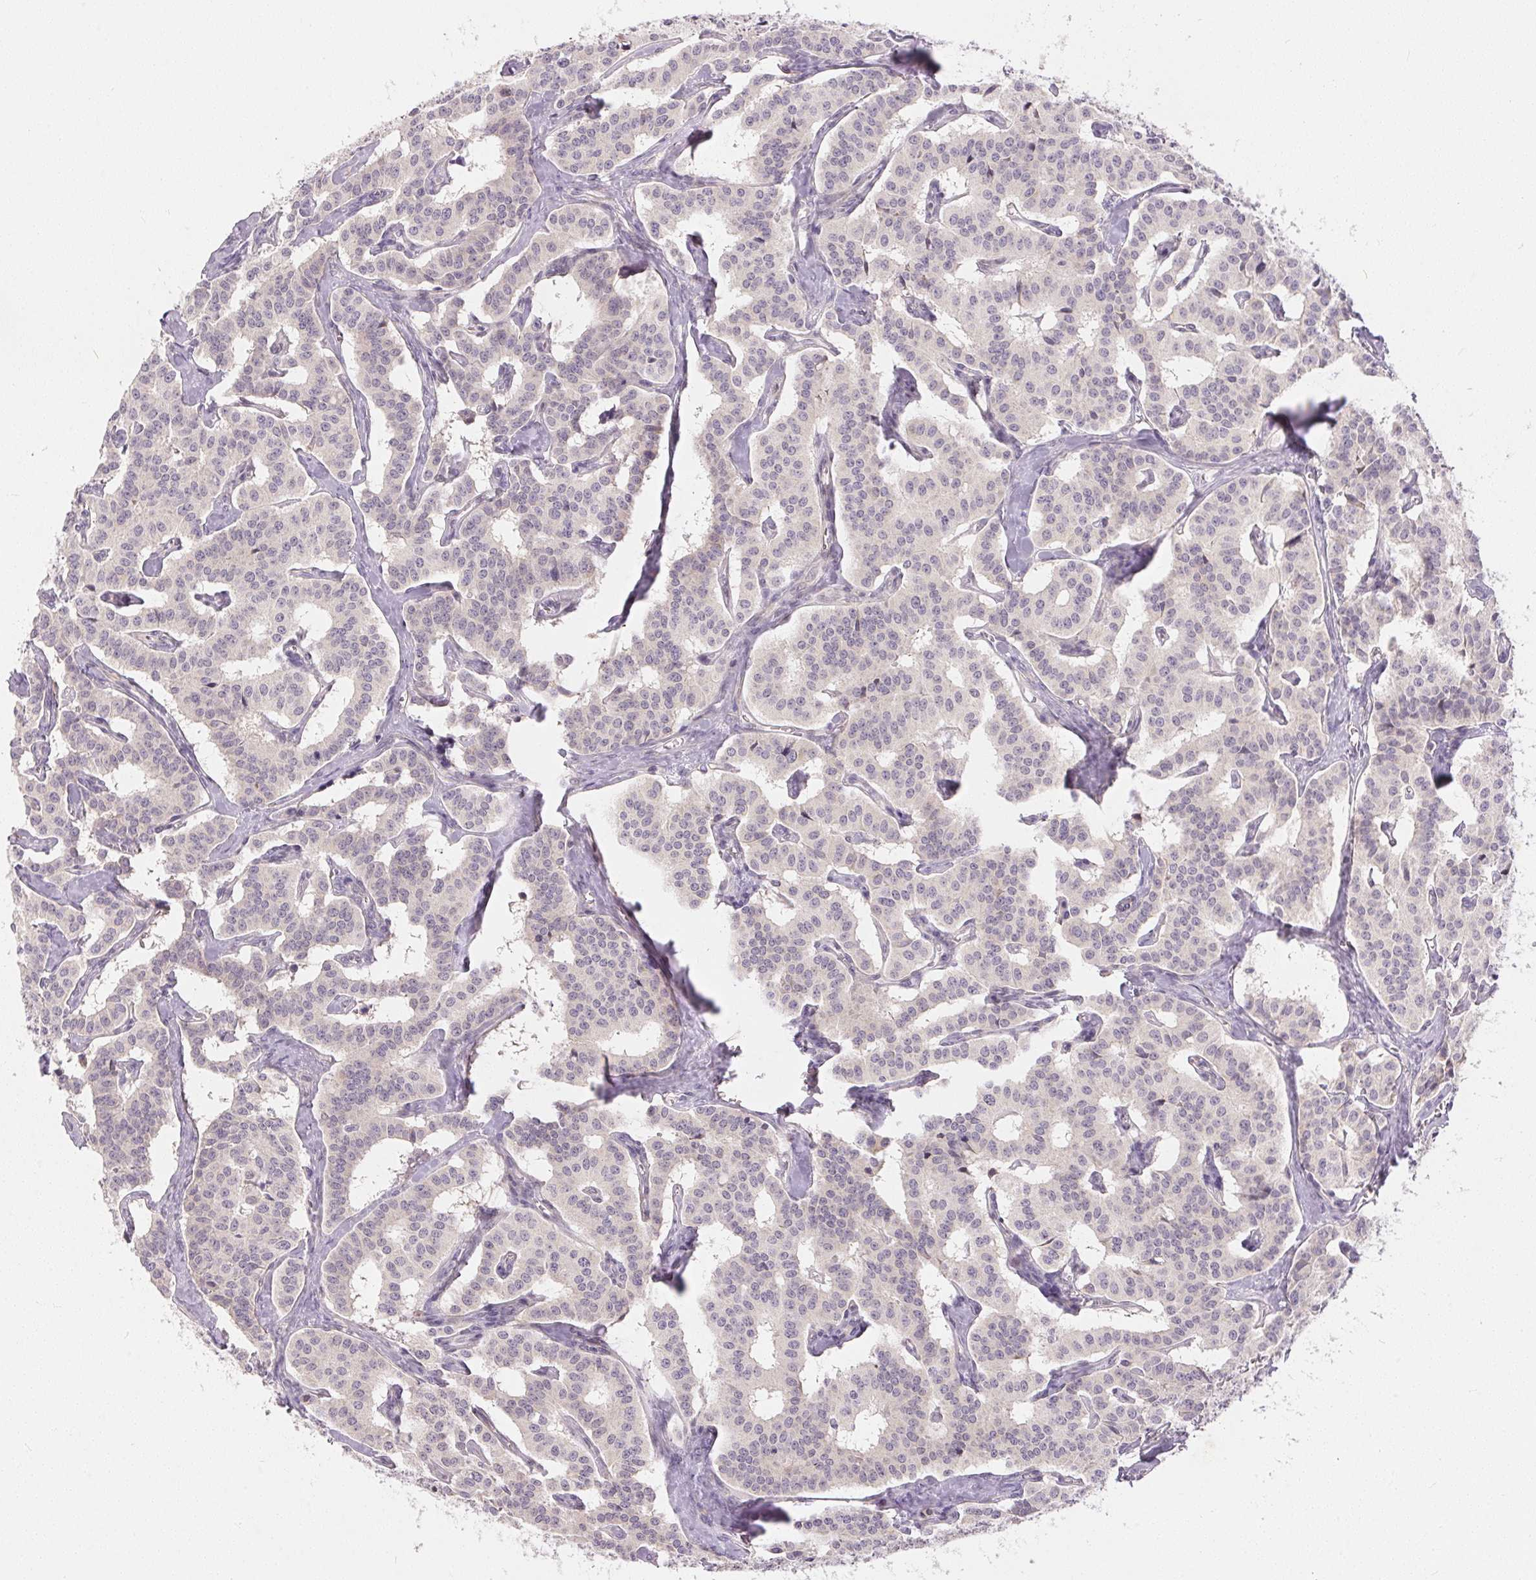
{"staining": {"intensity": "negative", "quantity": "none", "location": "none"}, "tissue": "carcinoid", "cell_type": "Tumor cells", "image_type": "cancer", "snomed": [{"axis": "morphology", "description": "Carcinoid, malignant, NOS"}, {"axis": "topography", "description": "Lung"}], "caption": "Immunohistochemistry (IHC) histopathology image of neoplastic tissue: human carcinoid stained with DAB displays no significant protein expression in tumor cells.", "gene": "TTC23L", "patient": {"sex": "female", "age": 46}}